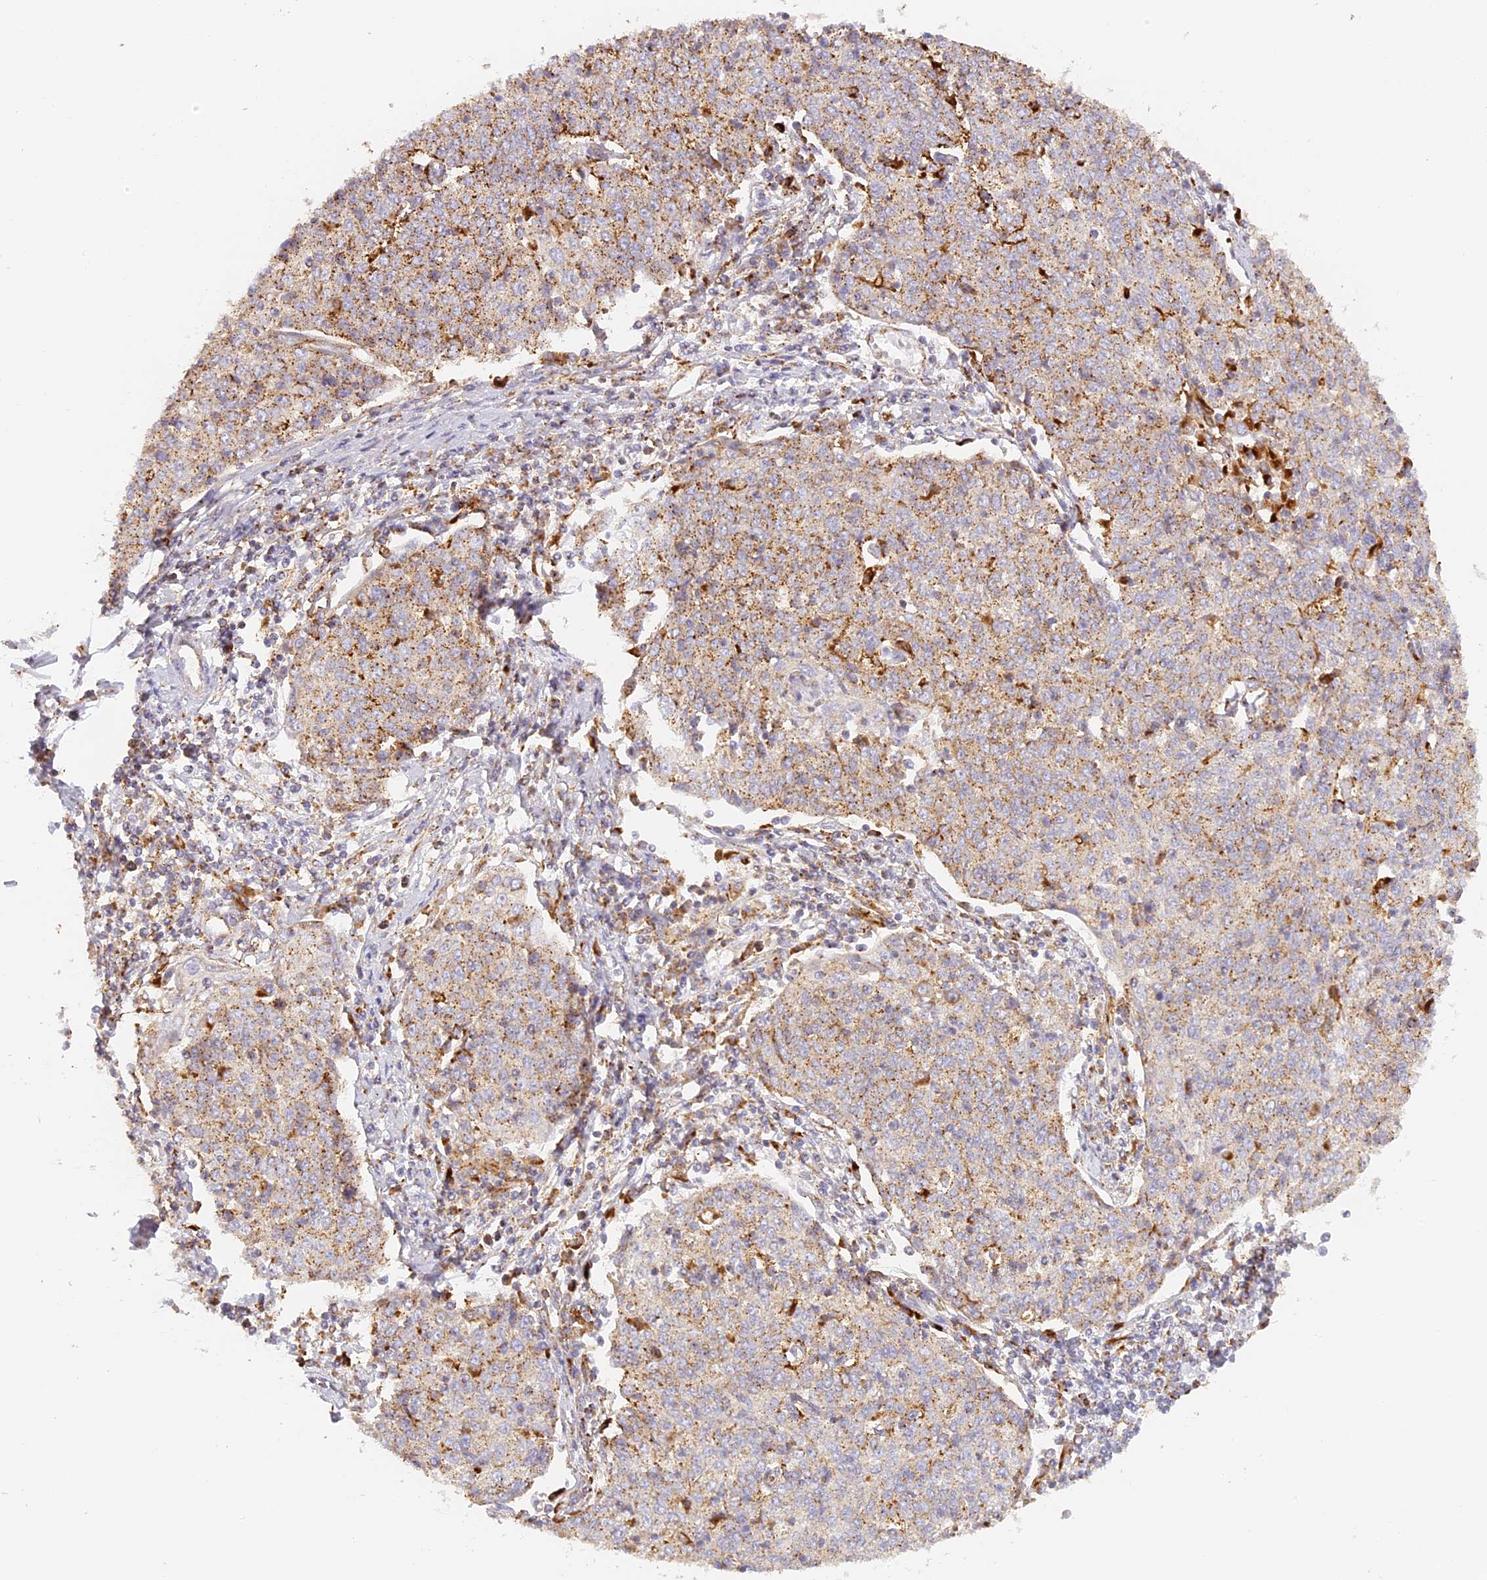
{"staining": {"intensity": "weak", "quantity": ">75%", "location": "cytoplasmic/membranous"}, "tissue": "cervical cancer", "cell_type": "Tumor cells", "image_type": "cancer", "snomed": [{"axis": "morphology", "description": "Squamous cell carcinoma, NOS"}, {"axis": "topography", "description": "Cervix"}], "caption": "There is low levels of weak cytoplasmic/membranous staining in tumor cells of cervical cancer (squamous cell carcinoma), as demonstrated by immunohistochemical staining (brown color).", "gene": "LAMP2", "patient": {"sex": "female", "age": 48}}